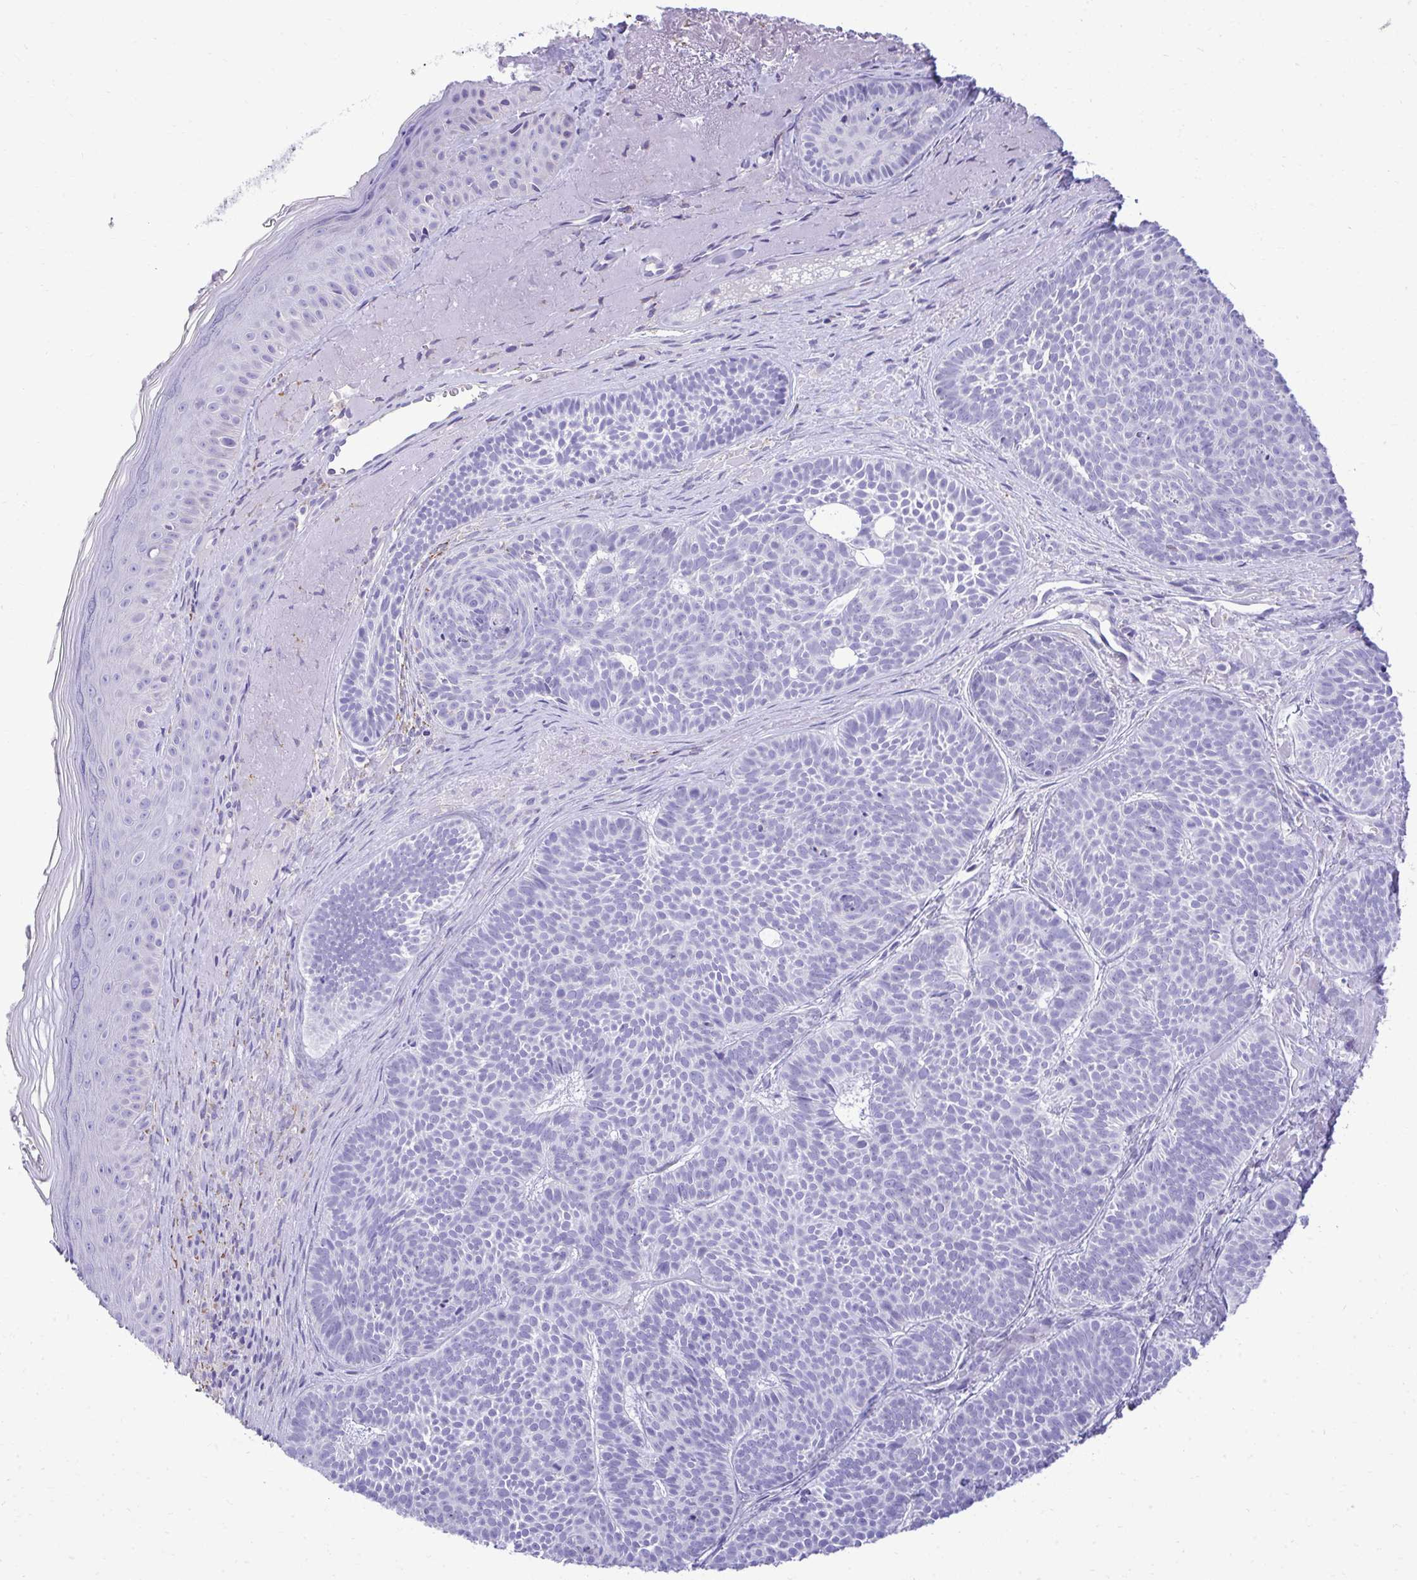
{"staining": {"intensity": "negative", "quantity": "none", "location": "none"}, "tissue": "skin cancer", "cell_type": "Tumor cells", "image_type": "cancer", "snomed": [{"axis": "morphology", "description": "Basal cell carcinoma"}, {"axis": "topography", "description": "Skin"}], "caption": "Photomicrograph shows no significant protein staining in tumor cells of skin basal cell carcinoma.", "gene": "AIG1", "patient": {"sex": "male", "age": 81}}